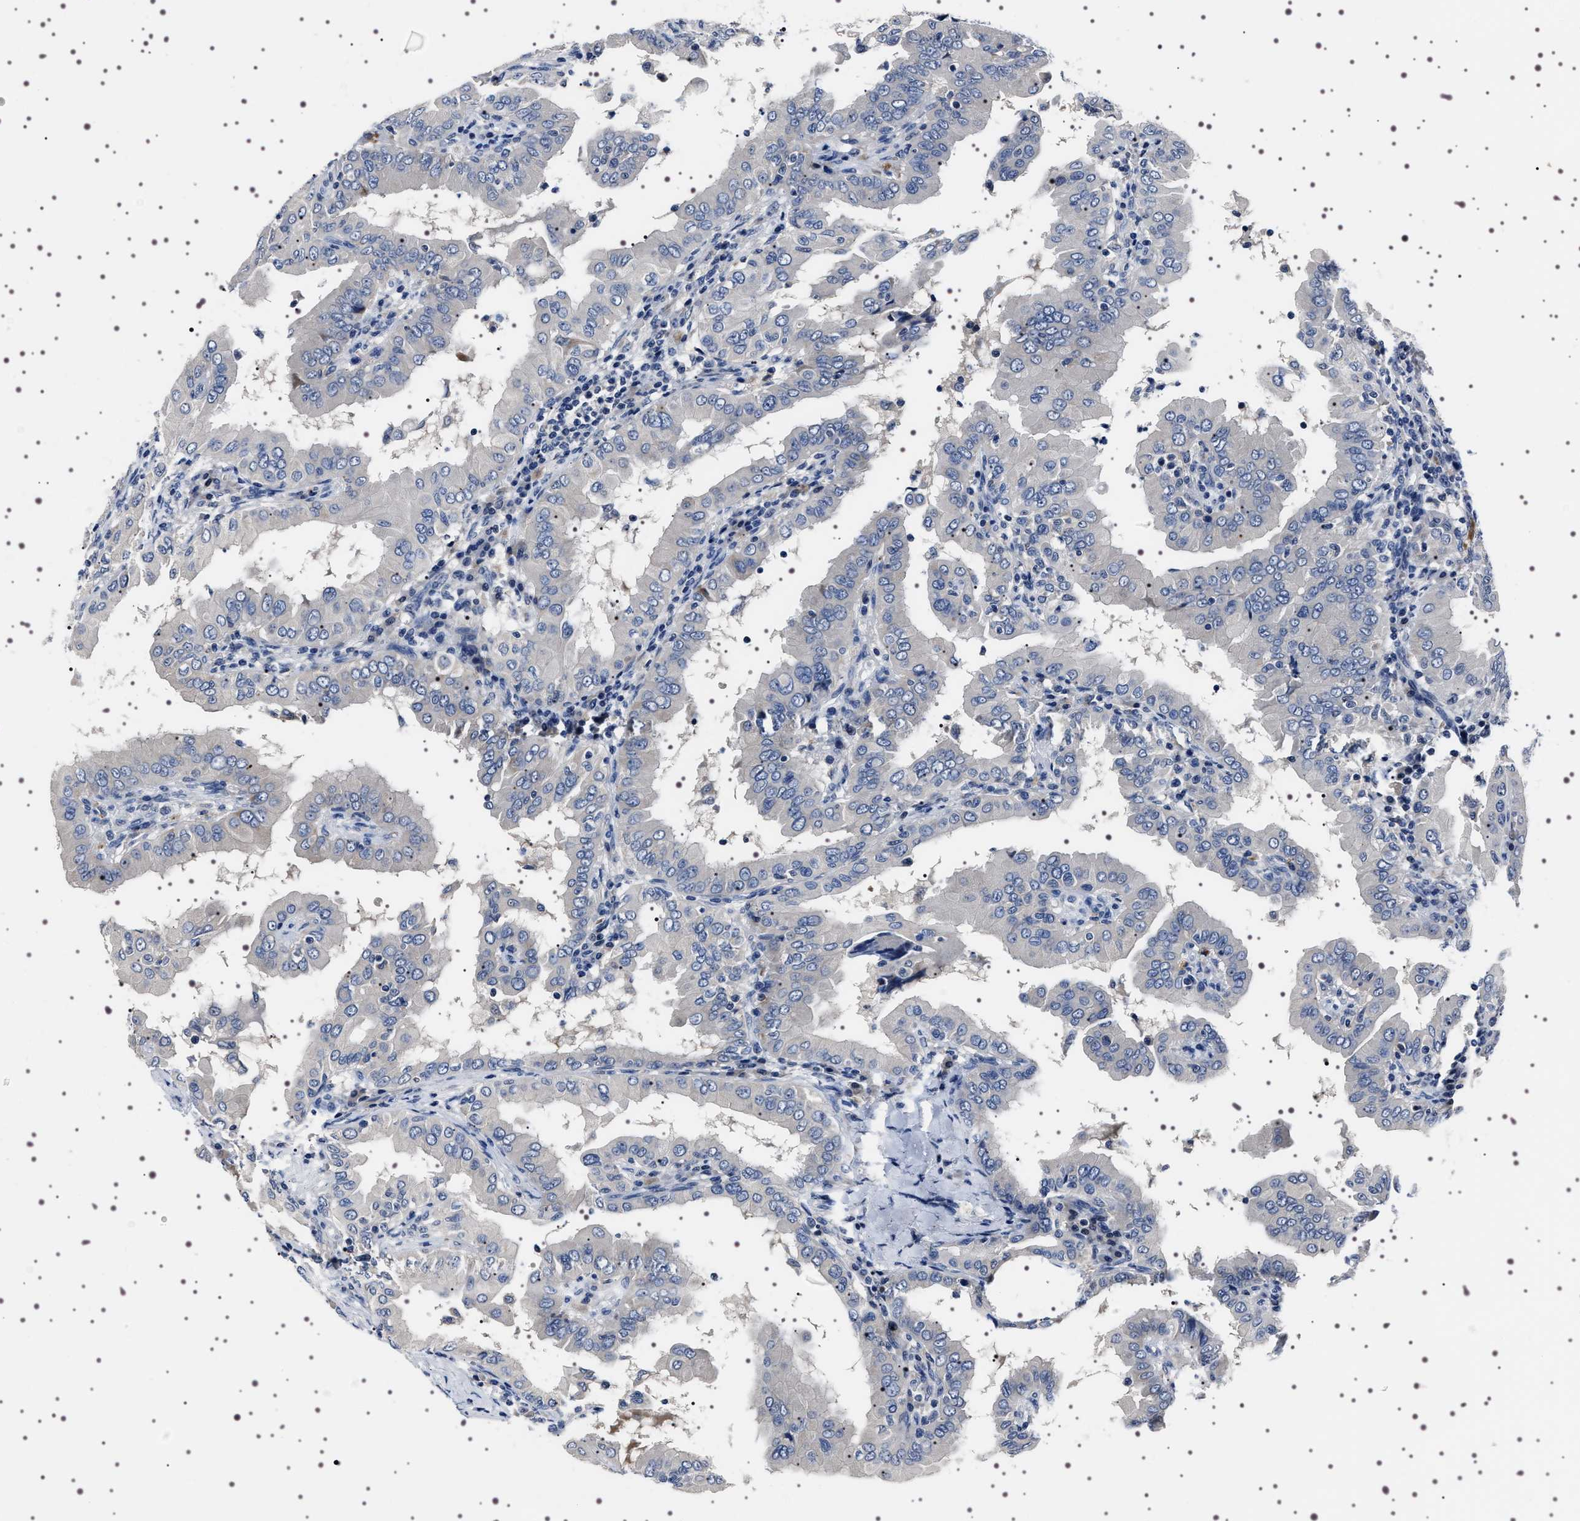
{"staining": {"intensity": "negative", "quantity": "none", "location": "none"}, "tissue": "thyroid cancer", "cell_type": "Tumor cells", "image_type": "cancer", "snomed": [{"axis": "morphology", "description": "Papillary adenocarcinoma, NOS"}, {"axis": "topography", "description": "Thyroid gland"}], "caption": "Tumor cells are negative for protein expression in human papillary adenocarcinoma (thyroid).", "gene": "TARBP1", "patient": {"sex": "male", "age": 33}}